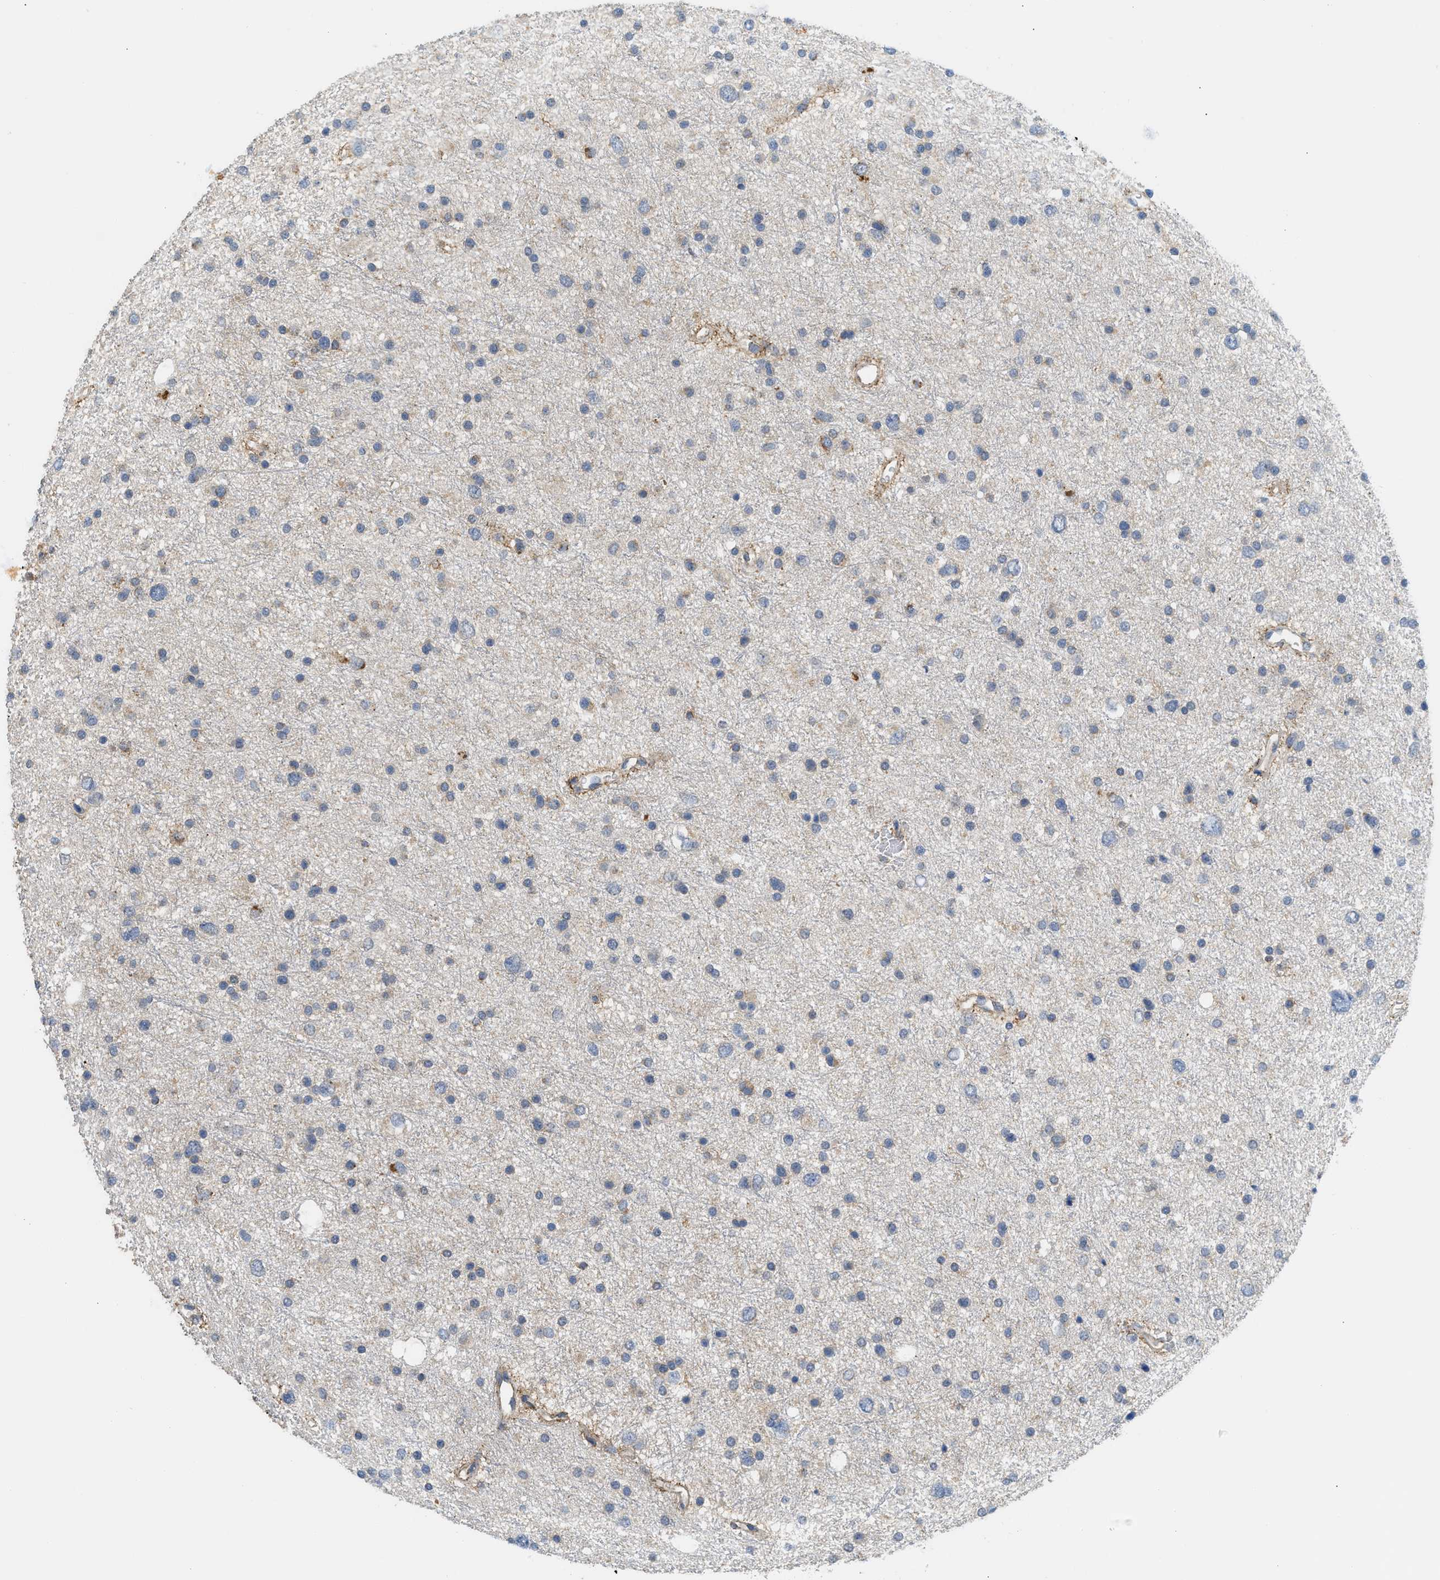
{"staining": {"intensity": "negative", "quantity": "none", "location": "none"}, "tissue": "glioma", "cell_type": "Tumor cells", "image_type": "cancer", "snomed": [{"axis": "morphology", "description": "Glioma, malignant, Low grade"}, {"axis": "topography", "description": "Brain"}], "caption": "Protein analysis of glioma demonstrates no significant staining in tumor cells.", "gene": "RHBDF2", "patient": {"sex": "female", "age": 37}}